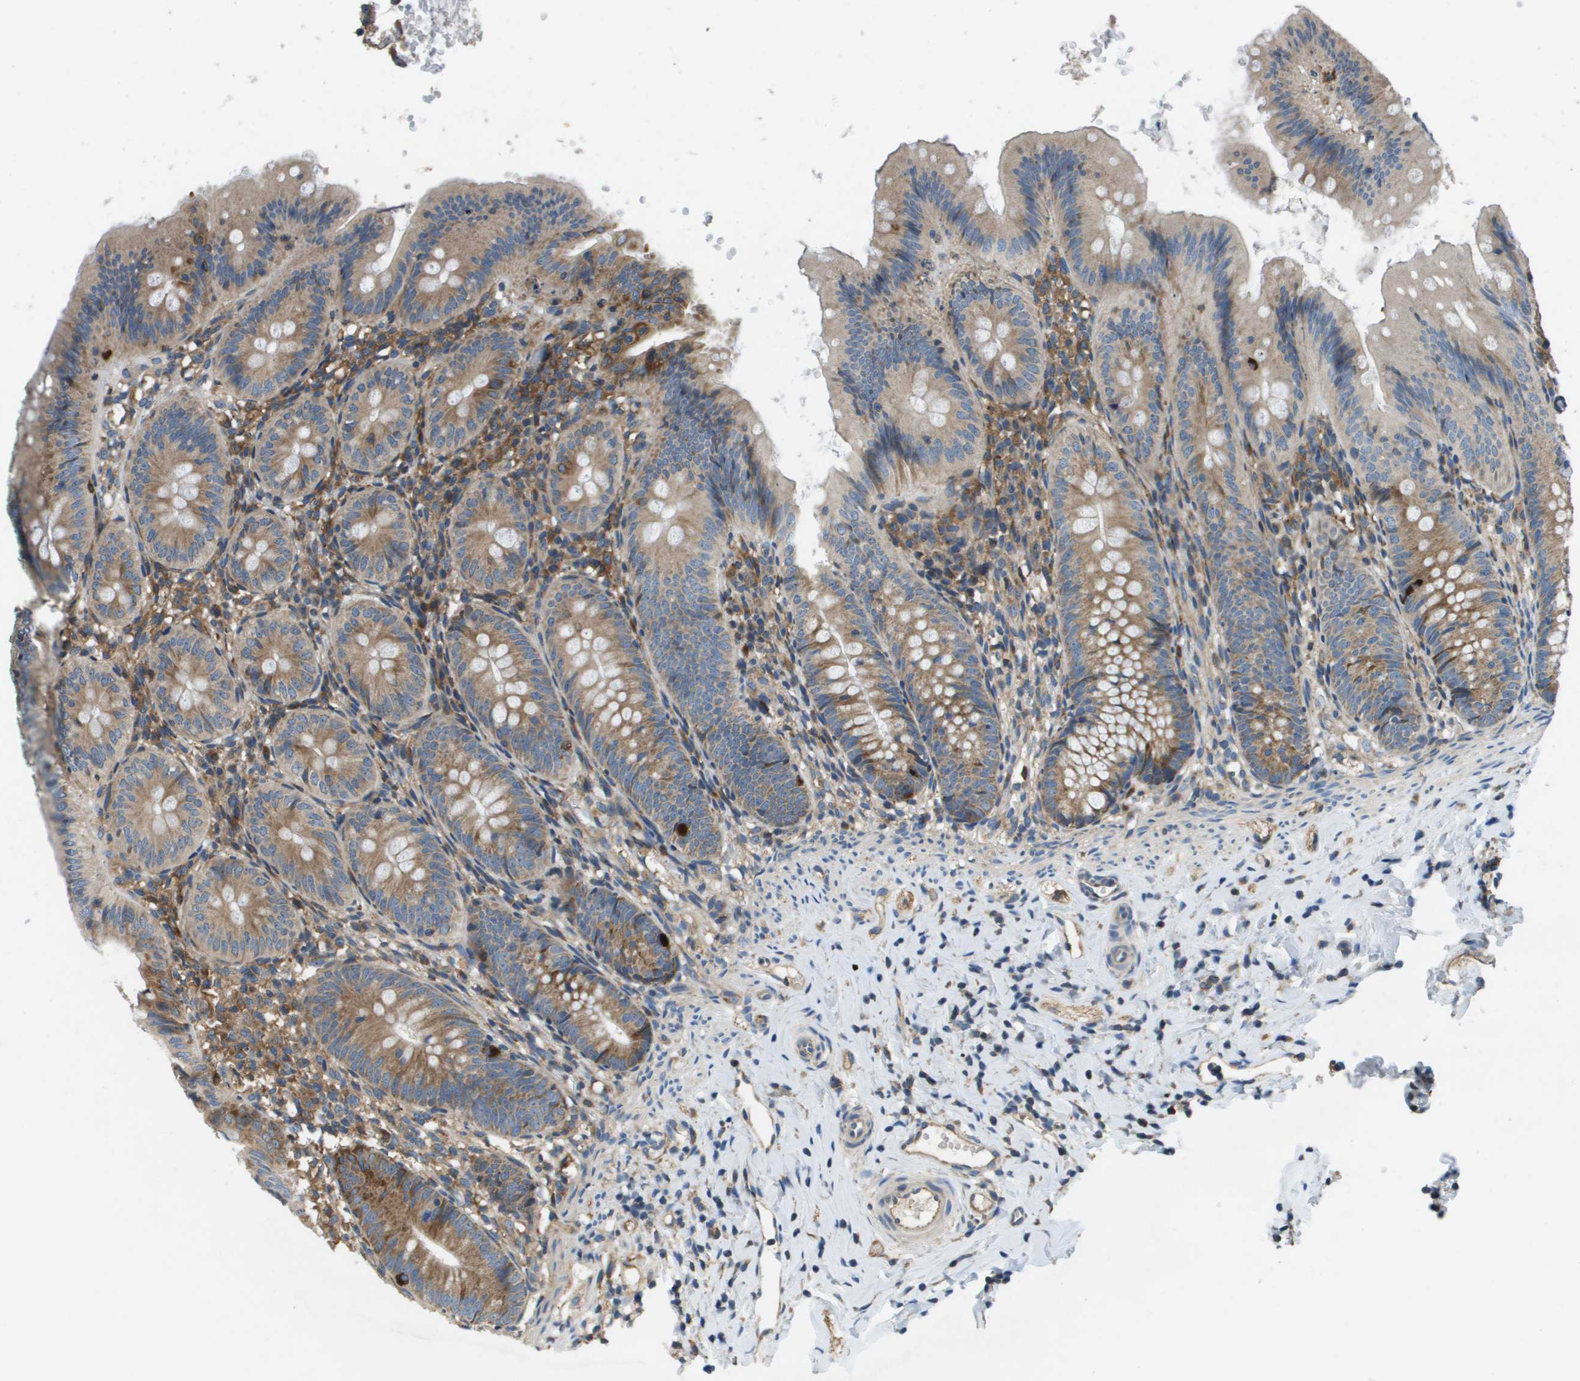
{"staining": {"intensity": "moderate", "quantity": ">75%", "location": "cytoplasmic/membranous"}, "tissue": "appendix", "cell_type": "Glandular cells", "image_type": "normal", "snomed": [{"axis": "morphology", "description": "Normal tissue, NOS"}, {"axis": "topography", "description": "Appendix"}], "caption": "Immunohistochemistry photomicrograph of unremarkable appendix: appendix stained using immunohistochemistry shows medium levels of moderate protein expression localized specifically in the cytoplasmic/membranous of glandular cells, appearing as a cytoplasmic/membranous brown color.", "gene": "SAMSN1", "patient": {"sex": "male", "age": 1}}